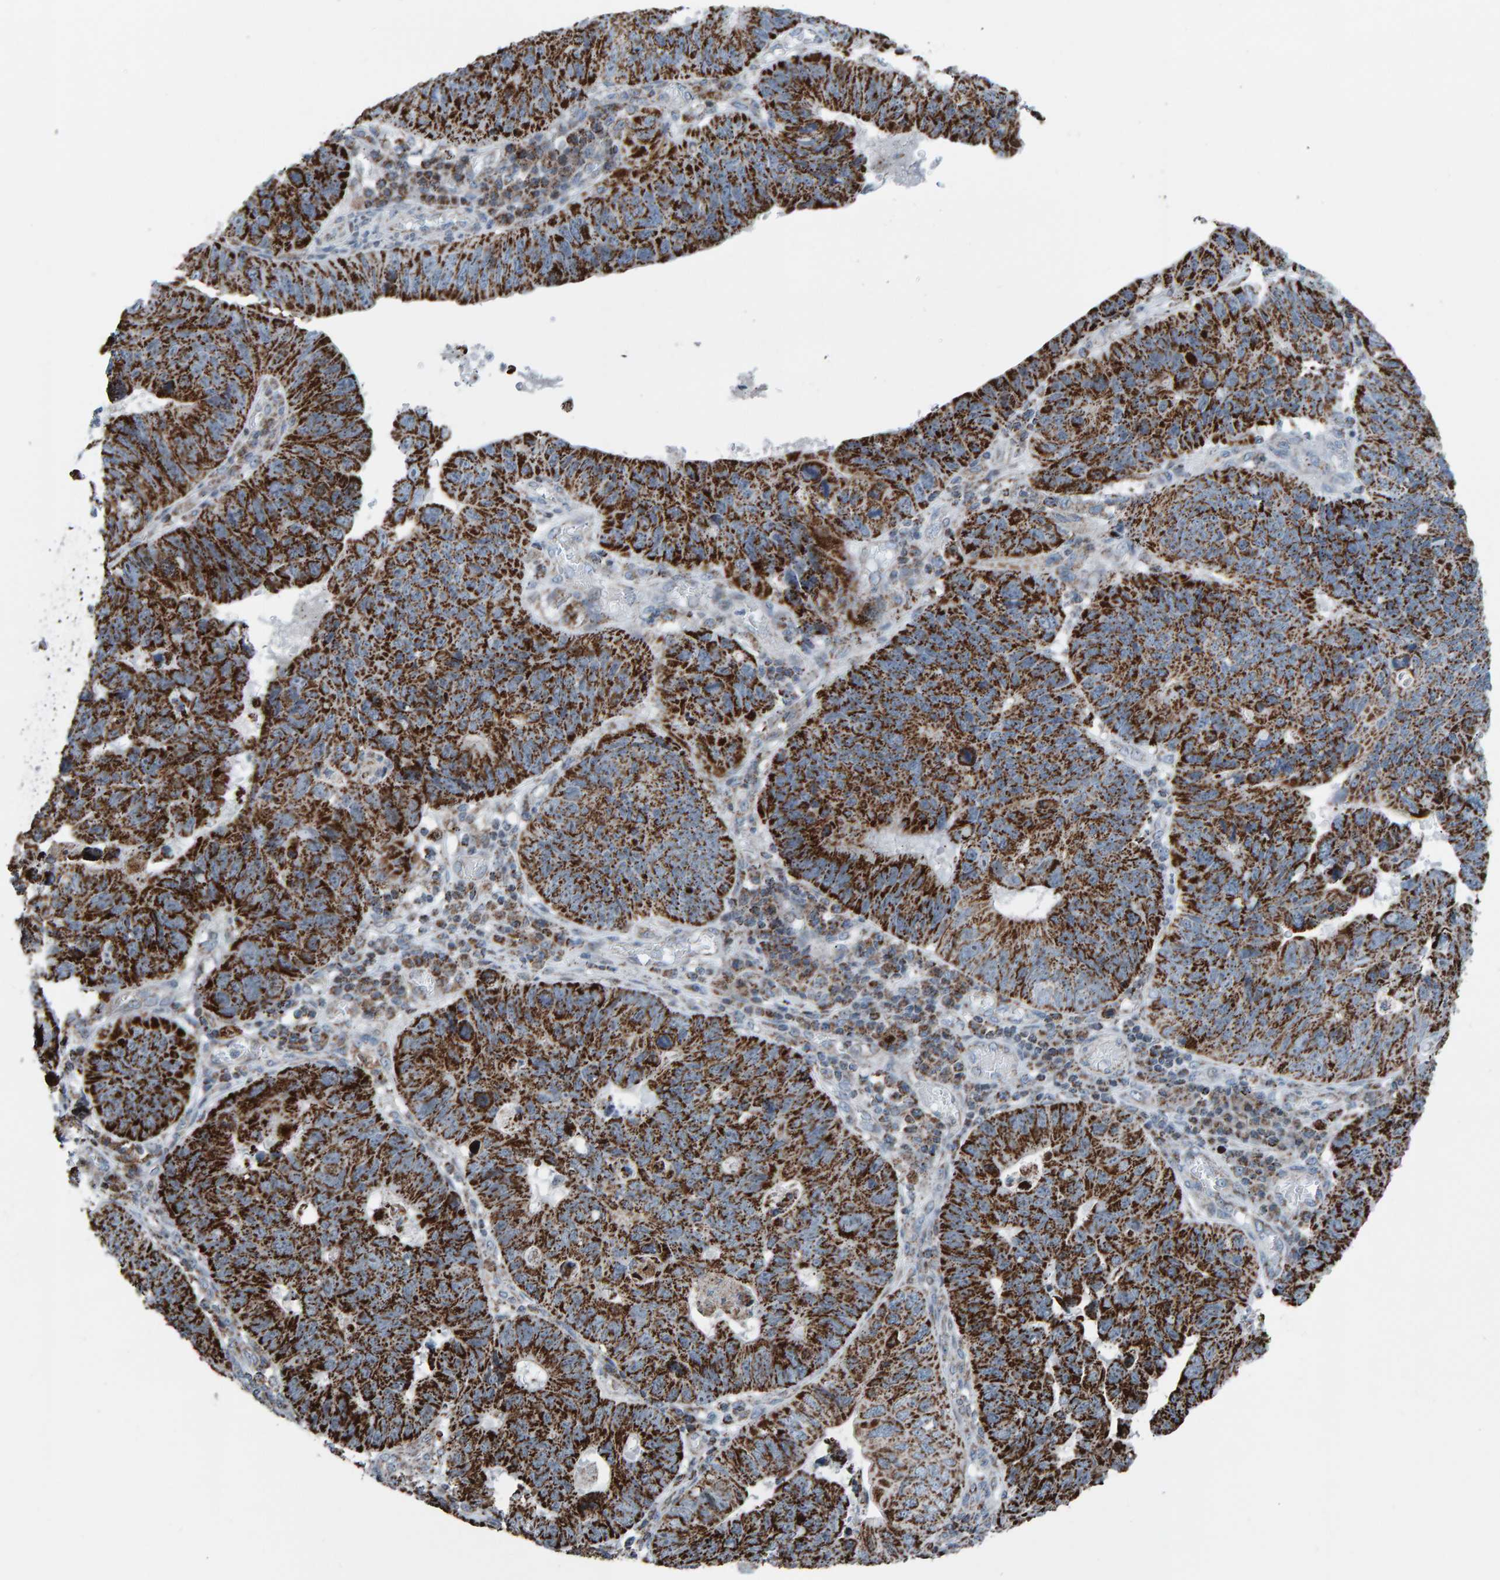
{"staining": {"intensity": "strong", "quantity": ">75%", "location": "cytoplasmic/membranous"}, "tissue": "stomach cancer", "cell_type": "Tumor cells", "image_type": "cancer", "snomed": [{"axis": "morphology", "description": "Adenocarcinoma, NOS"}, {"axis": "topography", "description": "Stomach"}], "caption": "Human stomach cancer stained with a brown dye shows strong cytoplasmic/membranous positive positivity in about >75% of tumor cells.", "gene": "ZNF48", "patient": {"sex": "male", "age": 59}}